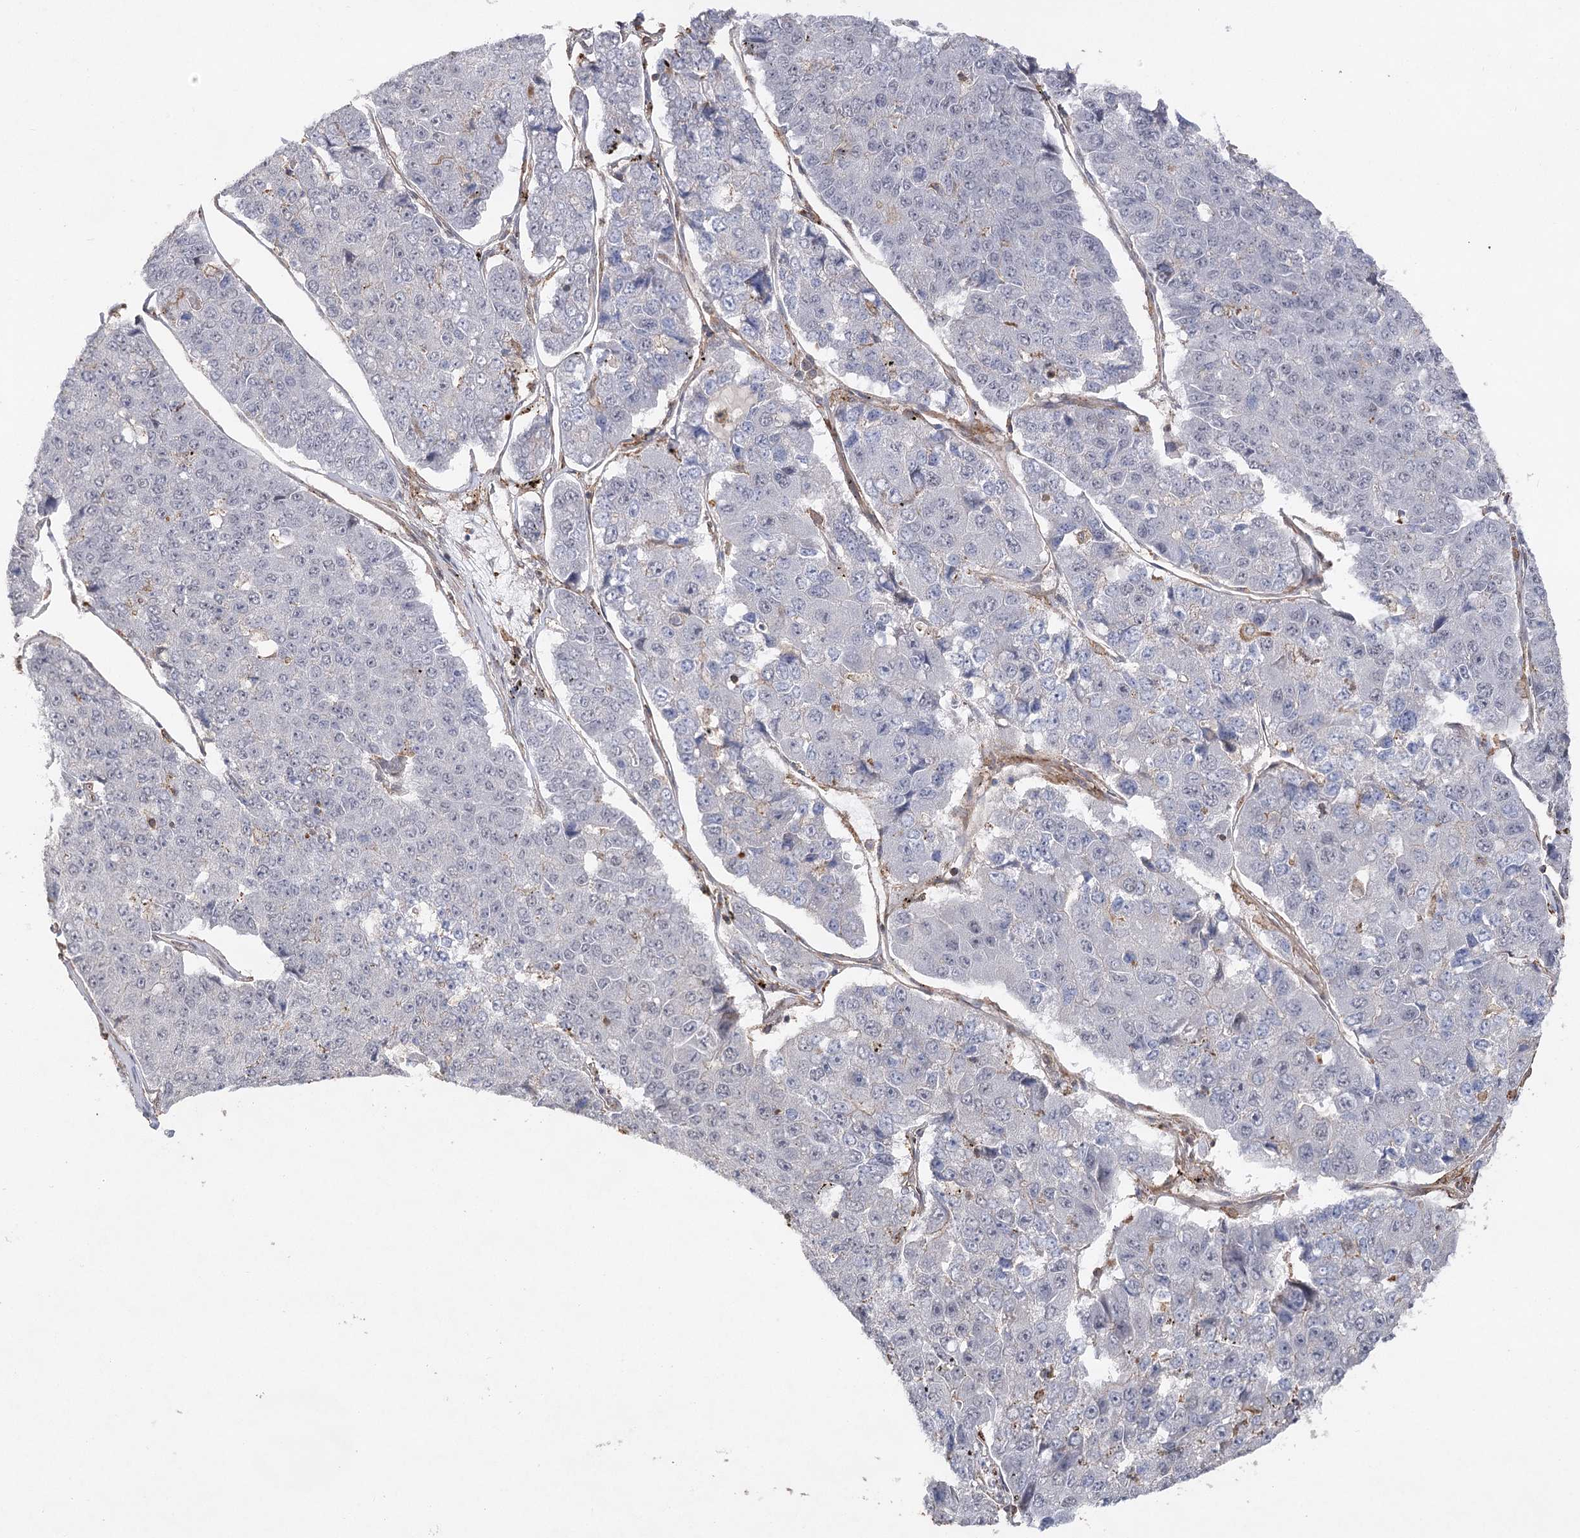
{"staining": {"intensity": "negative", "quantity": "none", "location": "none"}, "tissue": "pancreatic cancer", "cell_type": "Tumor cells", "image_type": "cancer", "snomed": [{"axis": "morphology", "description": "Adenocarcinoma, NOS"}, {"axis": "topography", "description": "Pancreas"}], "caption": "A photomicrograph of human pancreatic cancer (adenocarcinoma) is negative for staining in tumor cells.", "gene": "OBSL1", "patient": {"sex": "male", "age": 50}}